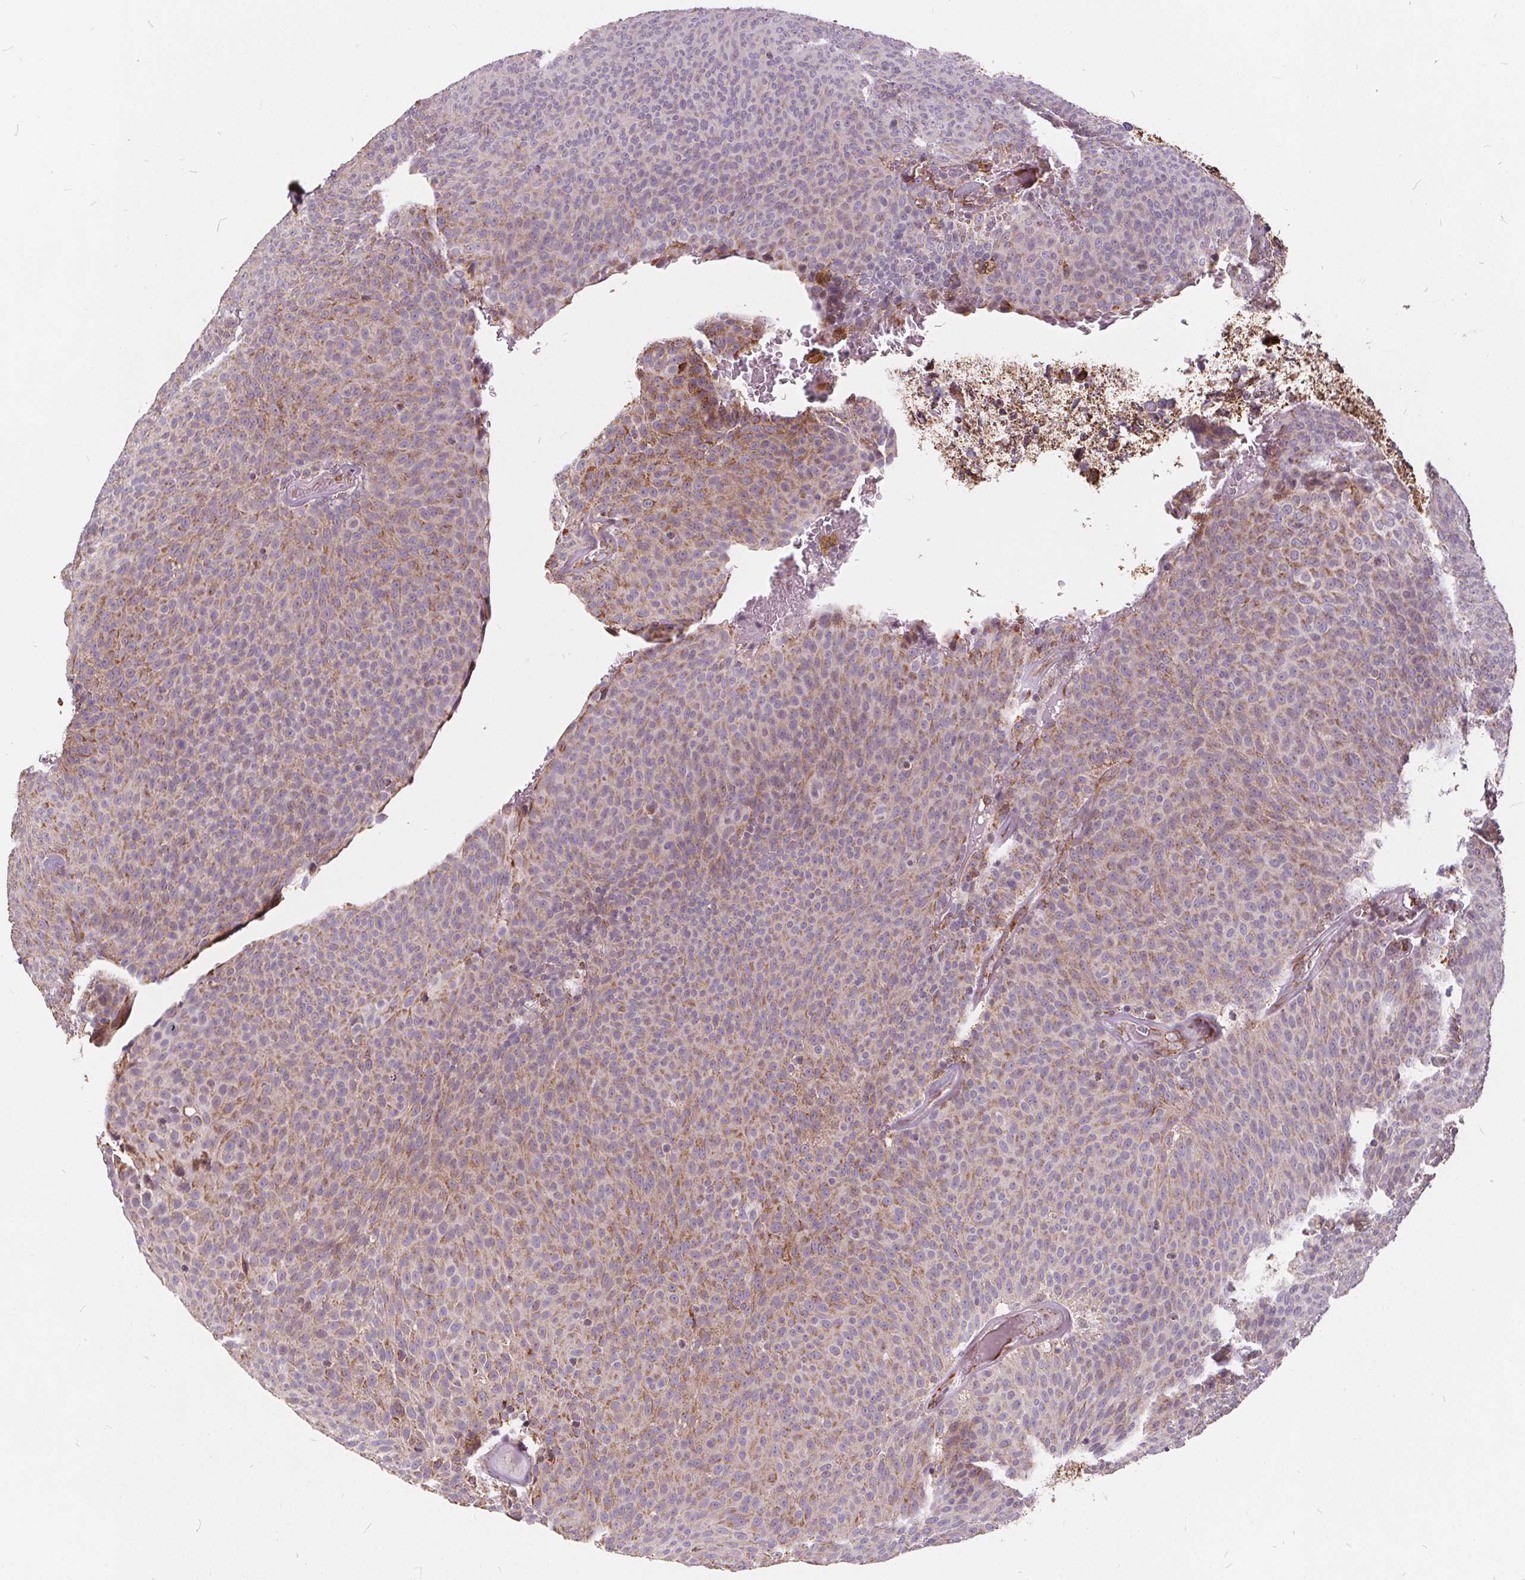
{"staining": {"intensity": "weak", "quantity": "25%-75%", "location": "cytoplasmic/membranous"}, "tissue": "urothelial cancer", "cell_type": "Tumor cells", "image_type": "cancer", "snomed": [{"axis": "morphology", "description": "Urothelial carcinoma, Low grade"}, {"axis": "topography", "description": "Urinary bladder"}], "caption": "This is an image of IHC staining of urothelial carcinoma (low-grade), which shows weak staining in the cytoplasmic/membranous of tumor cells.", "gene": "PLSCR3", "patient": {"sex": "male", "age": 77}}